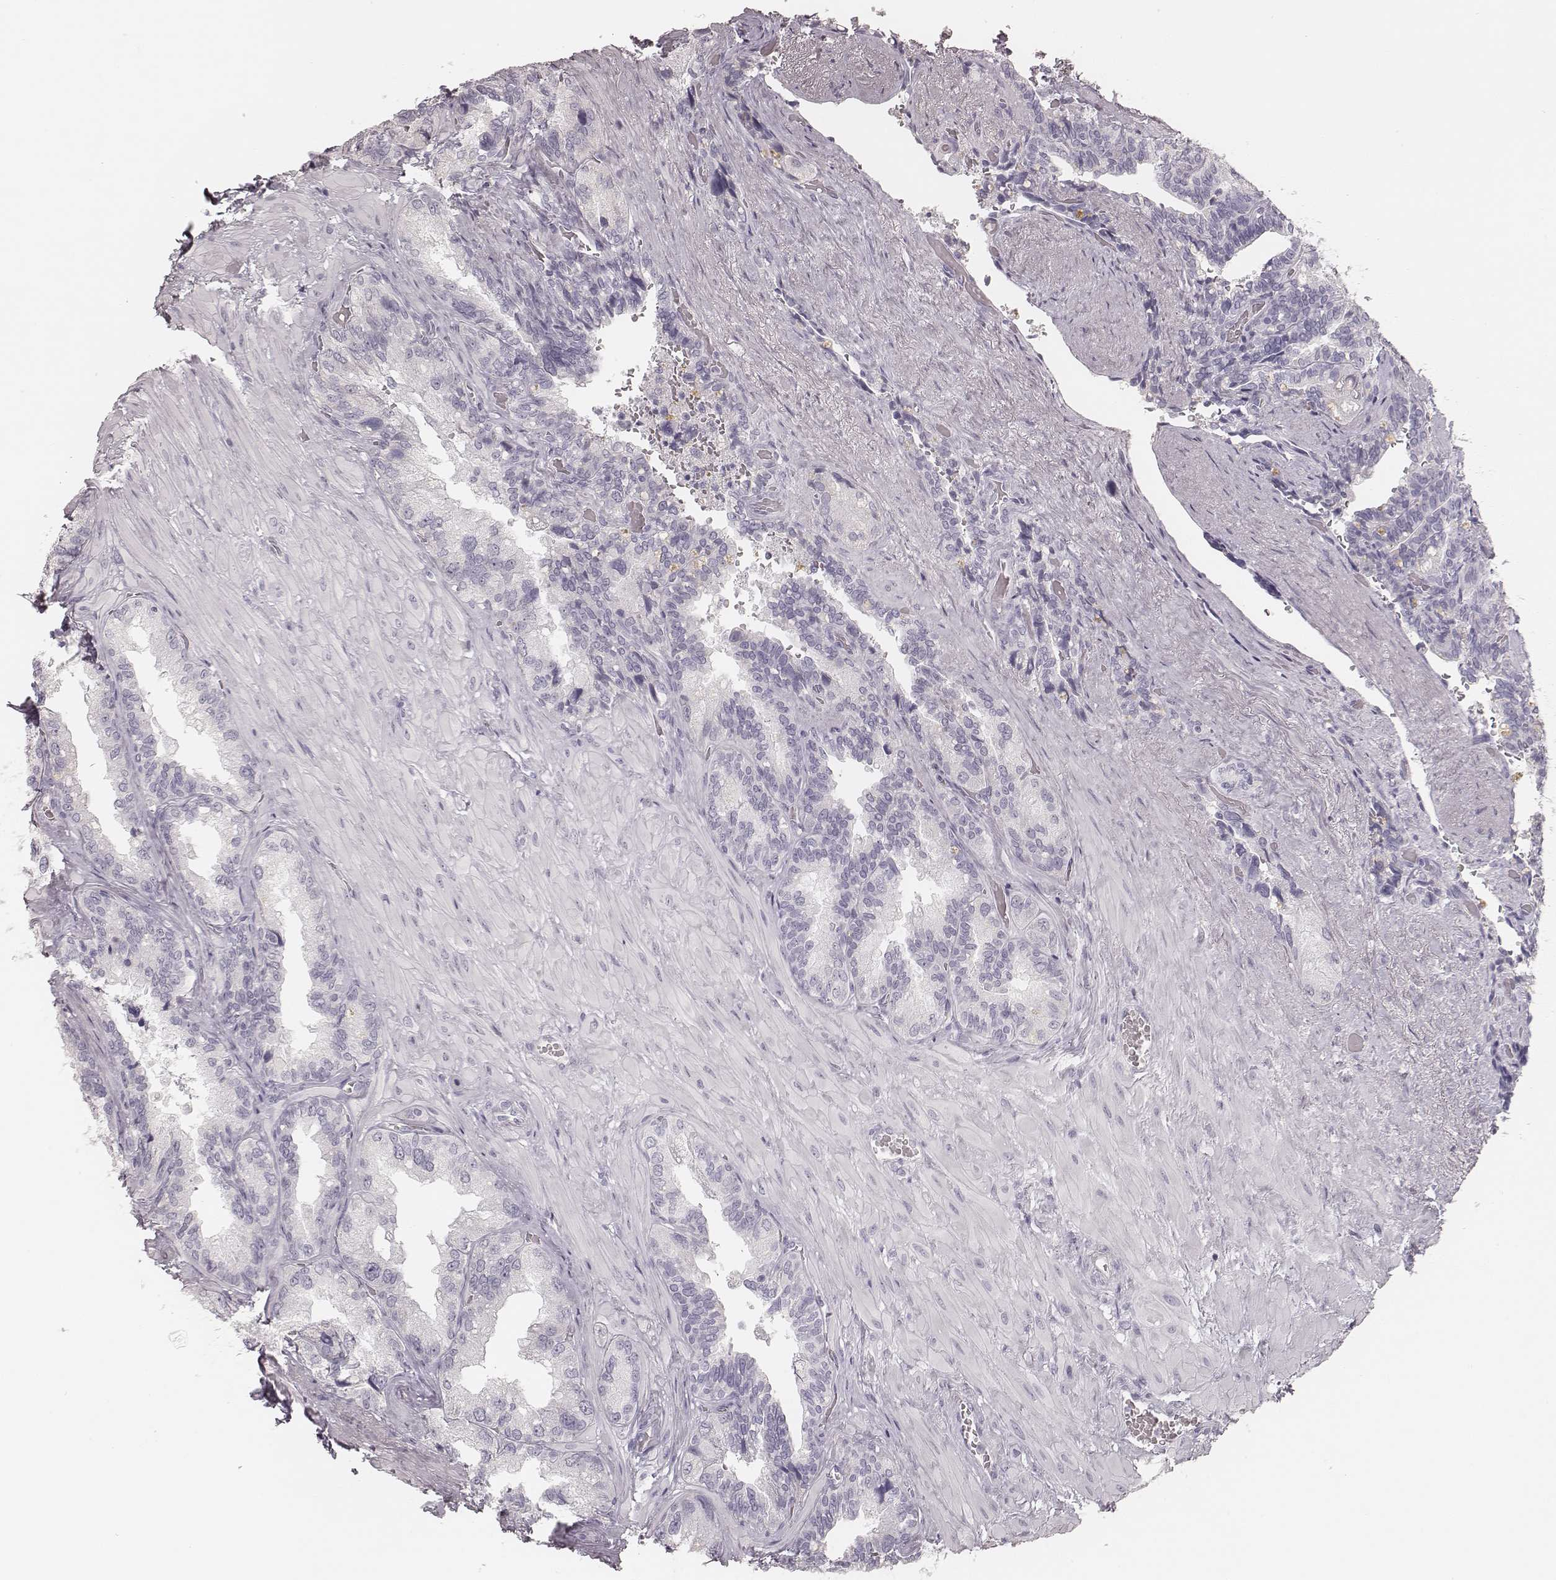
{"staining": {"intensity": "negative", "quantity": "none", "location": "none"}, "tissue": "seminal vesicle", "cell_type": "Glandular cells", "image_type": "normal", "snomed": [{"axis": "morphology", "description": "Normal tissue, NOS"}, {"axis": "topography", "description": "Seminal veicle"}], "caption": "Immunohistochemistry (IHC) image of normal seminal vesicle: seminal vesicle stained with DAB (3,3'-diaminobenzidine) exhibits no significant protein positivity in glandular cells.", "gene": "KRT31", "patient": {"sex": "male", "age": 69}}